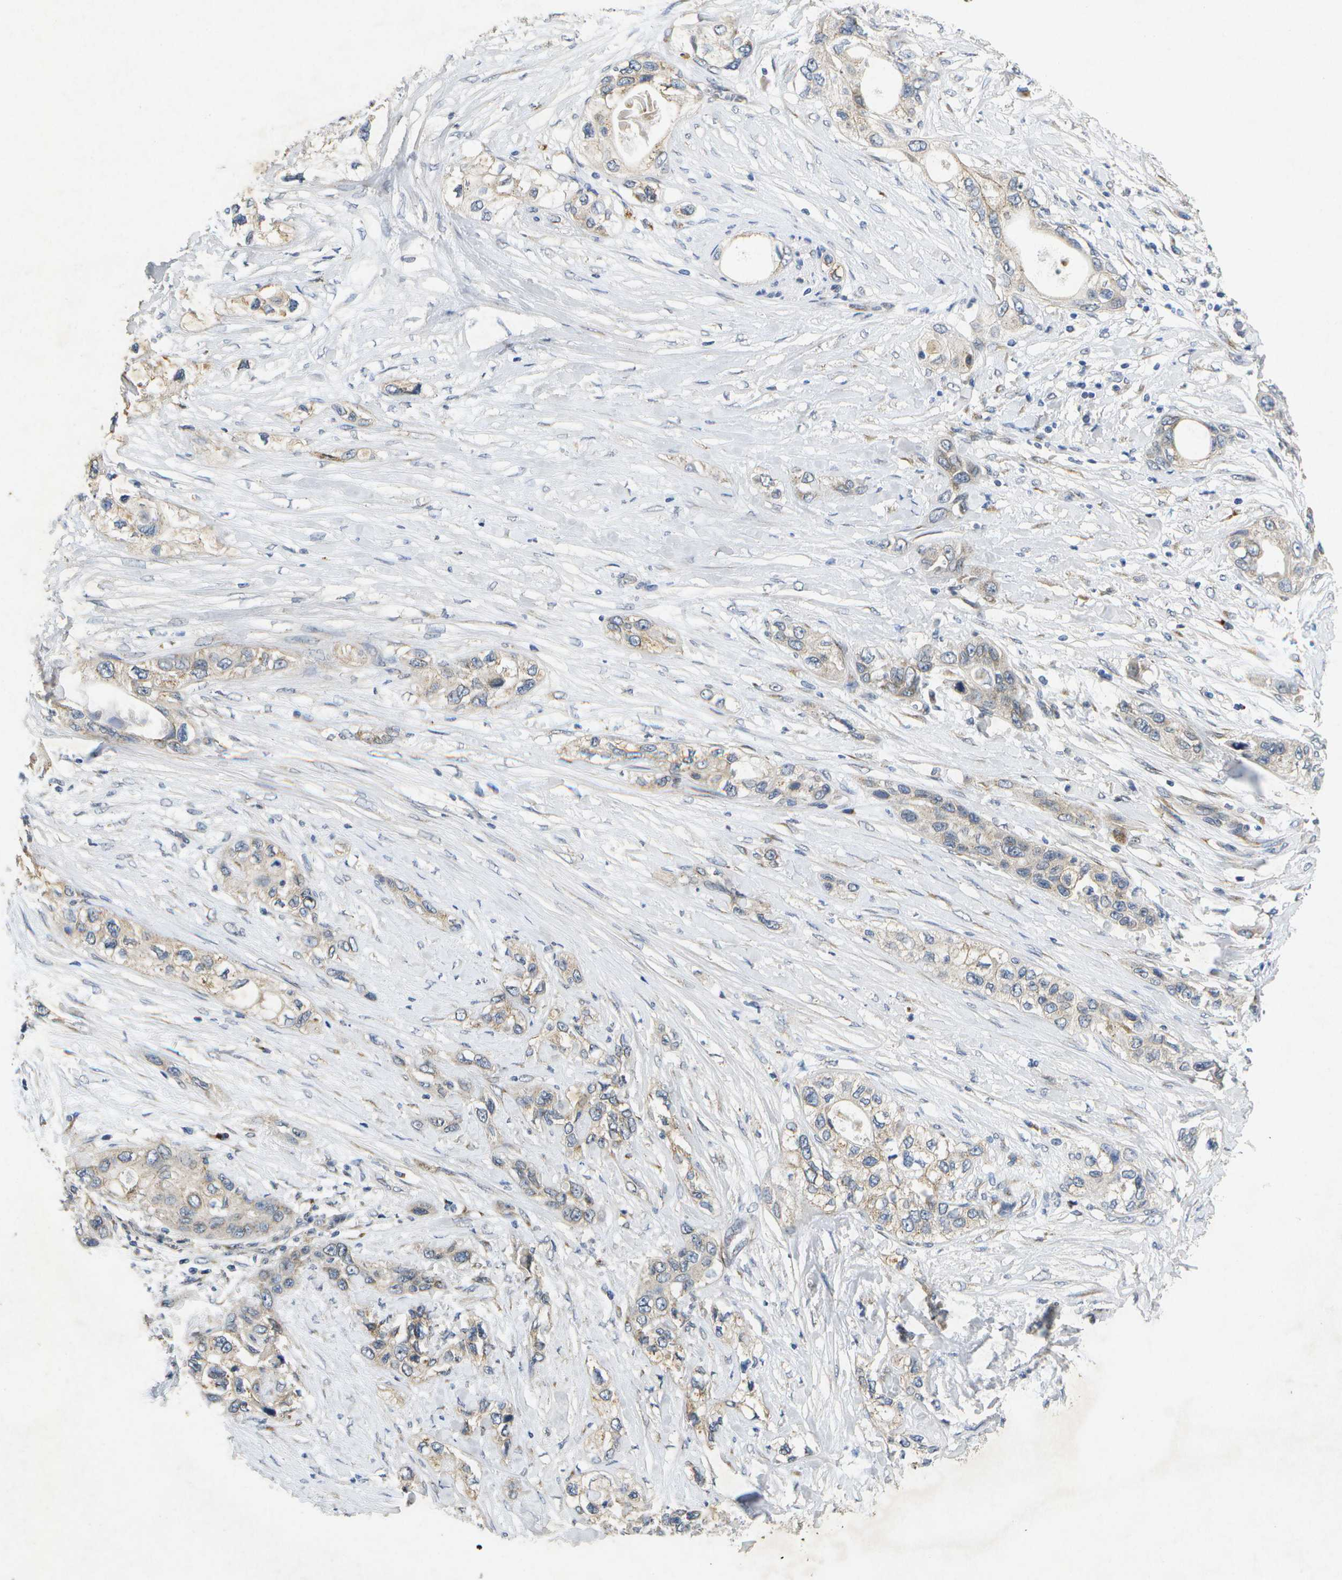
{"staining": {"intensity": "weak", "quantity": "25%-75%", "location": "cytoplasmic/membranous"}, "tissue": "pancreatic cancer", "cell_type": "Tumor cells", "image_type": "cancer", "snomed": [{"axis": "morphology", "description": "Adenocarcinoma, NOS"}, {"axis": "topography", "description": "Pancreas"}], "caption": "Approximately 25%-75% of tumor cells in human pancreatic adenocarcinoma display weak cytoplasmic/membranous protein expression as visualized by brown immunohistochemical staining.", "gene": "KDELR1", "patient": {"sex": "female", "age": 70}}